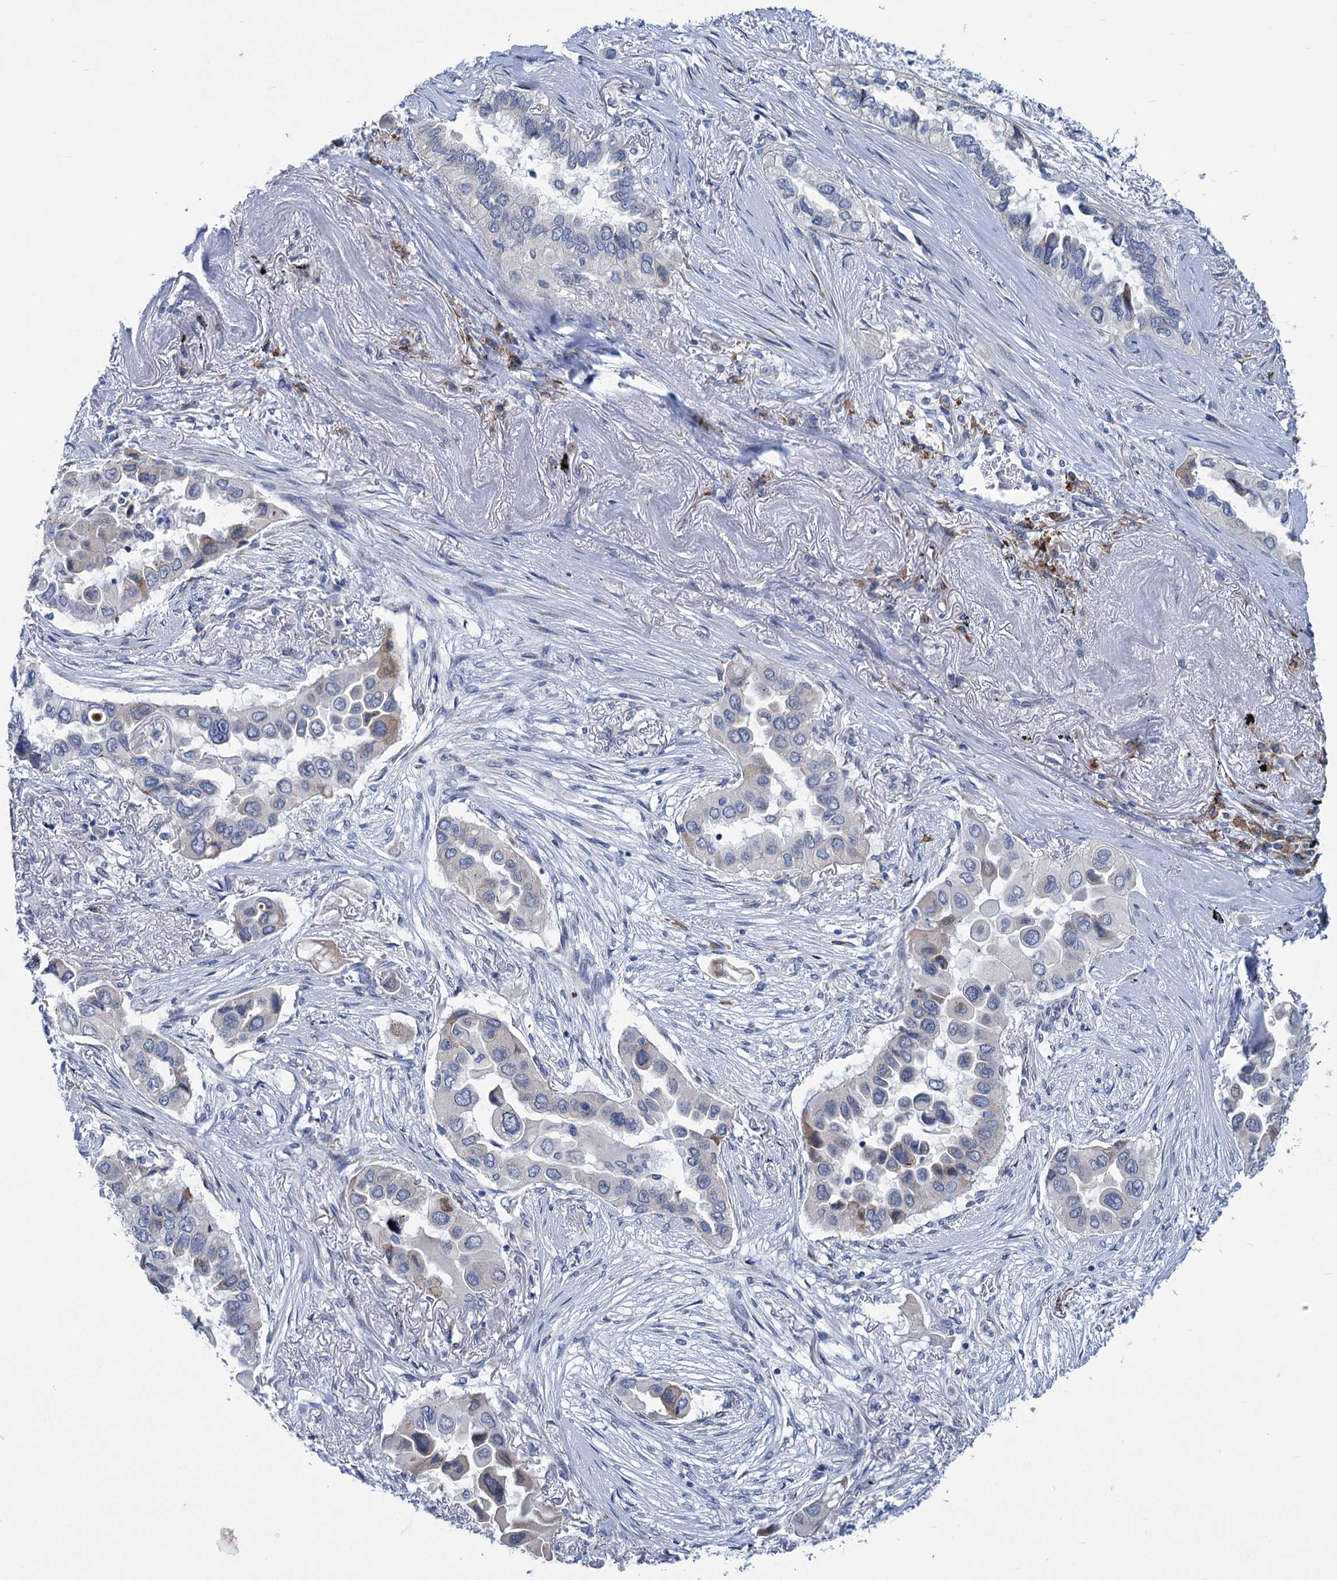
{"staining": {"intensity": "weak", "quantity": "<25%", "location": "cytoplasmic/membranous"}, "tissue": "lung cancer", "cell_type": "Tumor cells", "image_type": "cancer", "snomed": [{"axis": "morphology", "description": "Adenocarcinoma, NOS"}, {"axis": "topography", "description": "Lung"}], "caption": "High magnification brightfield microscopy of lung adenocarcinoma stained with DAB (brown) and counterstained with hematoxylin (blue): tumor cells show no significant positivity.", "gene": "NEU3", "patient": {"sex": "female", "age": 76}}